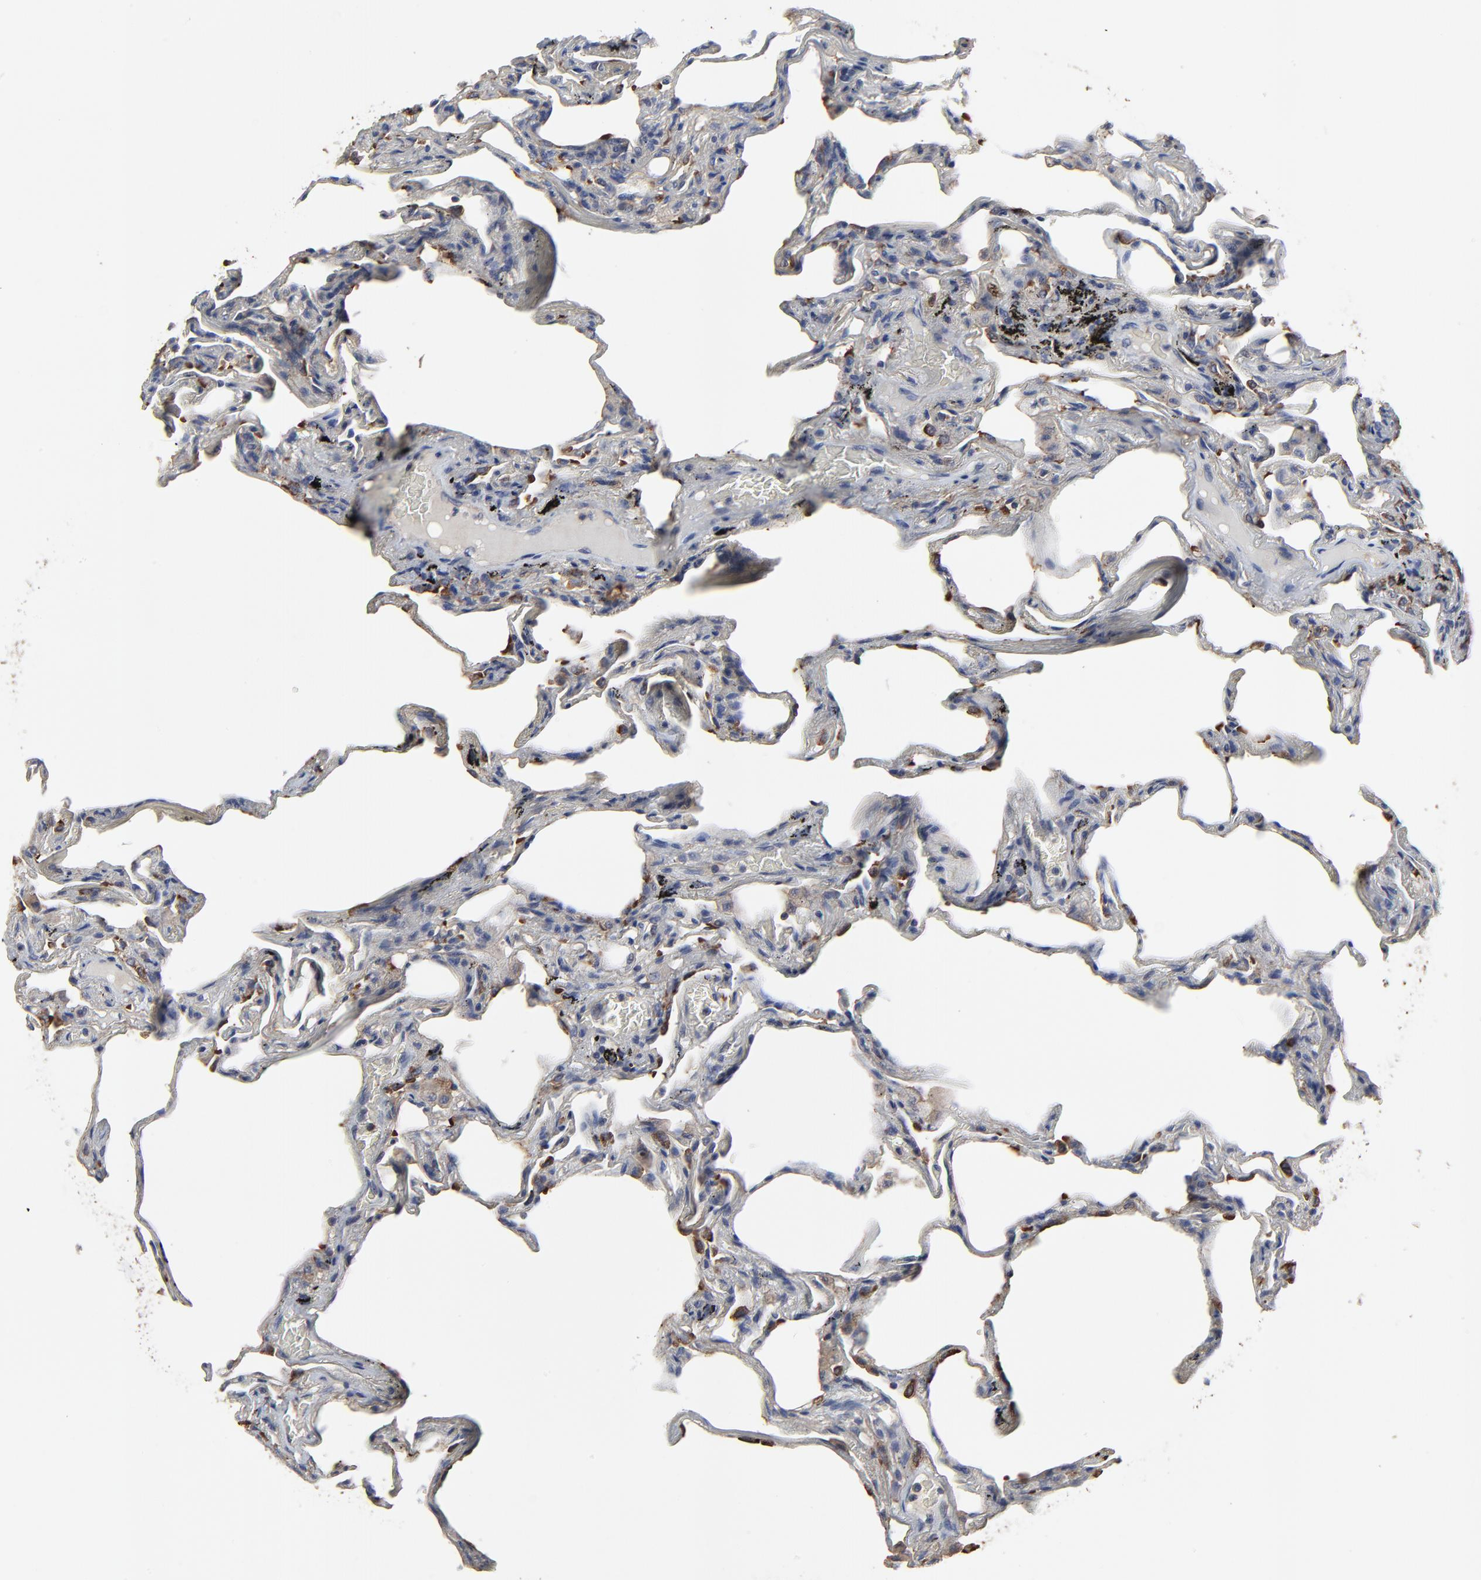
{"staining": {"intensity": "strong", "quantity": "25%-75%", "location": "cytoplasmic/membranous"}, "tissue": "lung", "cell_type": "Alveolar cells", "image_type": "normal", "snomed": [{"axis": "morphology", "description": "Normal tissue, NOS"}, {"axis": "morphology", "description": "Inflammation, NOS"}, {"axis": "topography", "description": "Lung"}], "caption": "A high-resolution micrograph shows immunohistochemistry (IHC) staining of unremarkable lung, which reveals strong cytoplasmic/membranous positivity in about 25%-75% of alveolar cells.", "gene": "NXF3", "patient": {"sex": "male", "age": 69}}